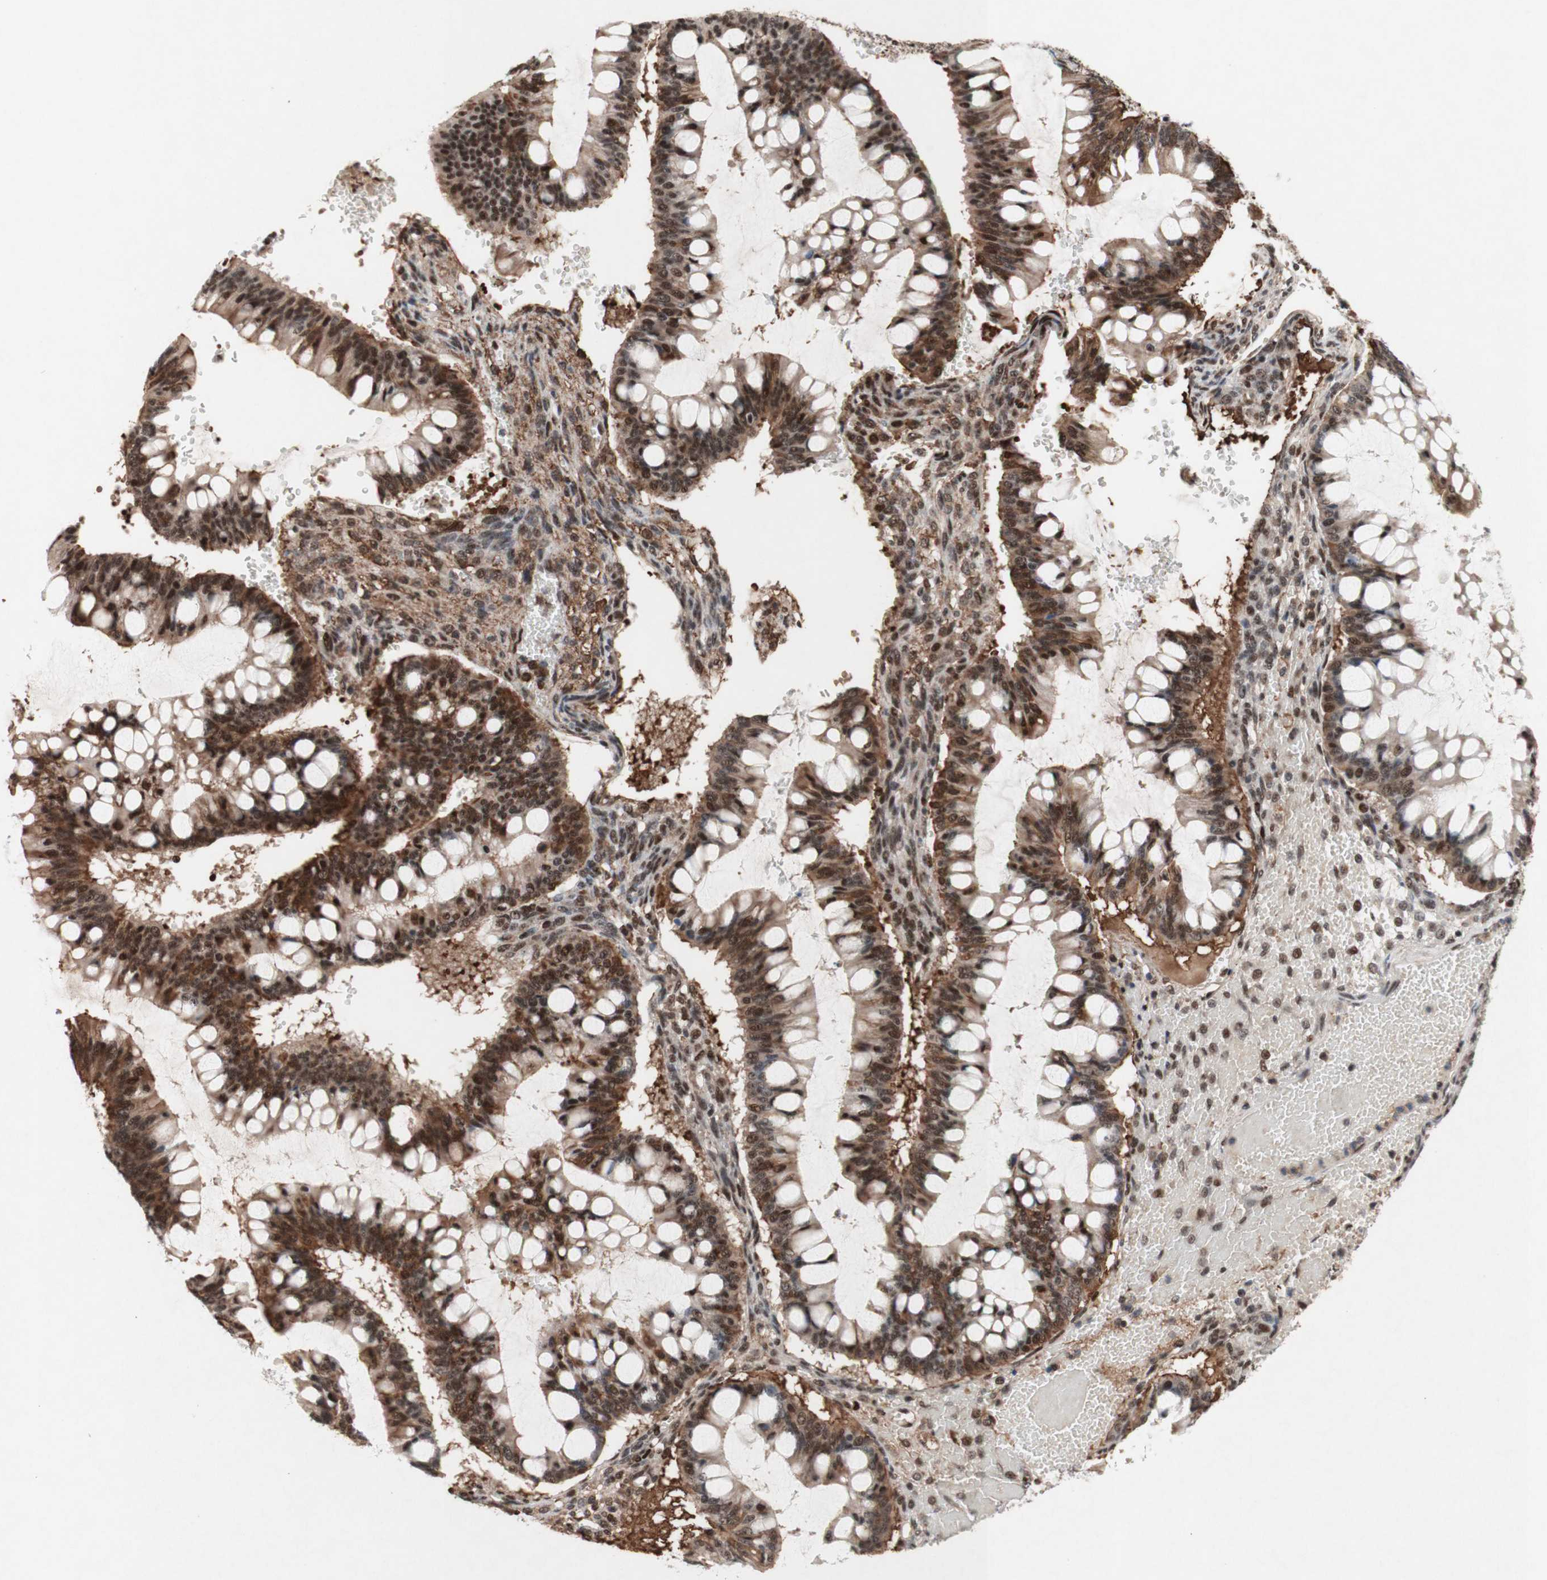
{"staining": {"intensity": "strong", "quantity": ">75%", "location": "cytoplasmic/membranous,nuclear"}, "tissue": "ovarian cancer", "cell_type": "Tumor cells", "image_type": "cancer", "snomed": [{"axis": "morphology", "description": "Cystadenocarcinoma, mucinous, NOS"}, {"axis": "topography", "description": "Ovary"}], "caption": "Tumor cells display high levels of strong cytoplasmic/membranous and nuclear expression in about >75% of cells in ovarian cancer.", "gene": "TLE1", "patient": {"sex": "female", "age": 73}}